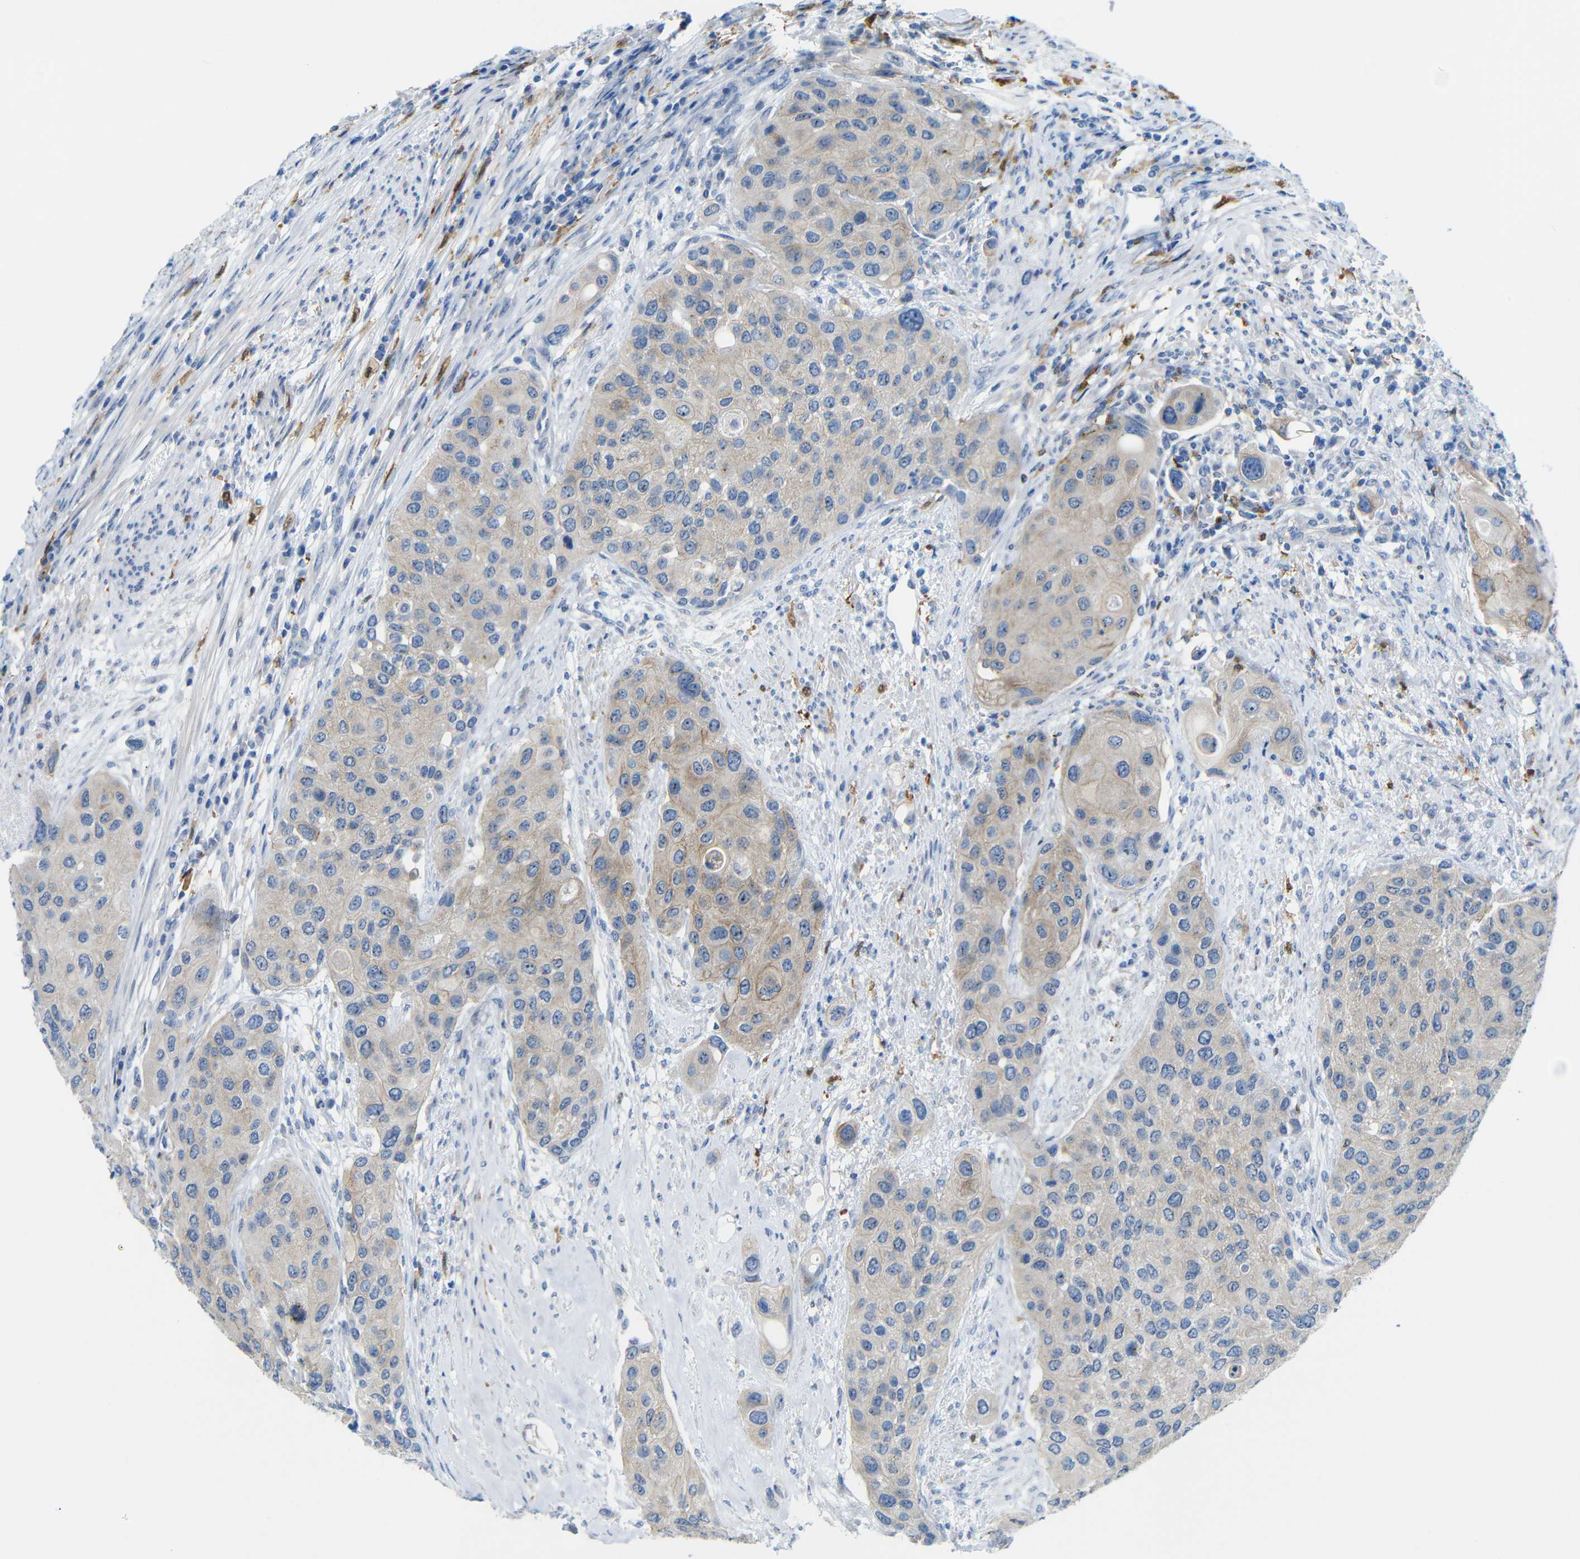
{"staining": {"intensity": "weak", "quantity": ">75%", "location": "cytoplasmic/membranous"}, "tissue": "urothelial cancer", "cell_type": "Tumor cells", "image_type": "cancer", "snomed": [{"axis": "morphology", "description": "Urothelial carcinoma, High grade"}, {"axis": "topography", "description": "Urinary bladder"}], "caption": "Immunohistochemical staining of urothelial carcinoma (high-grade) displays low levels of weak cytoplasmic/membranous expression in about >75% of tumor cells.", "gene": "C1orf210", "patient": {"sex": "female", "age": 56}}